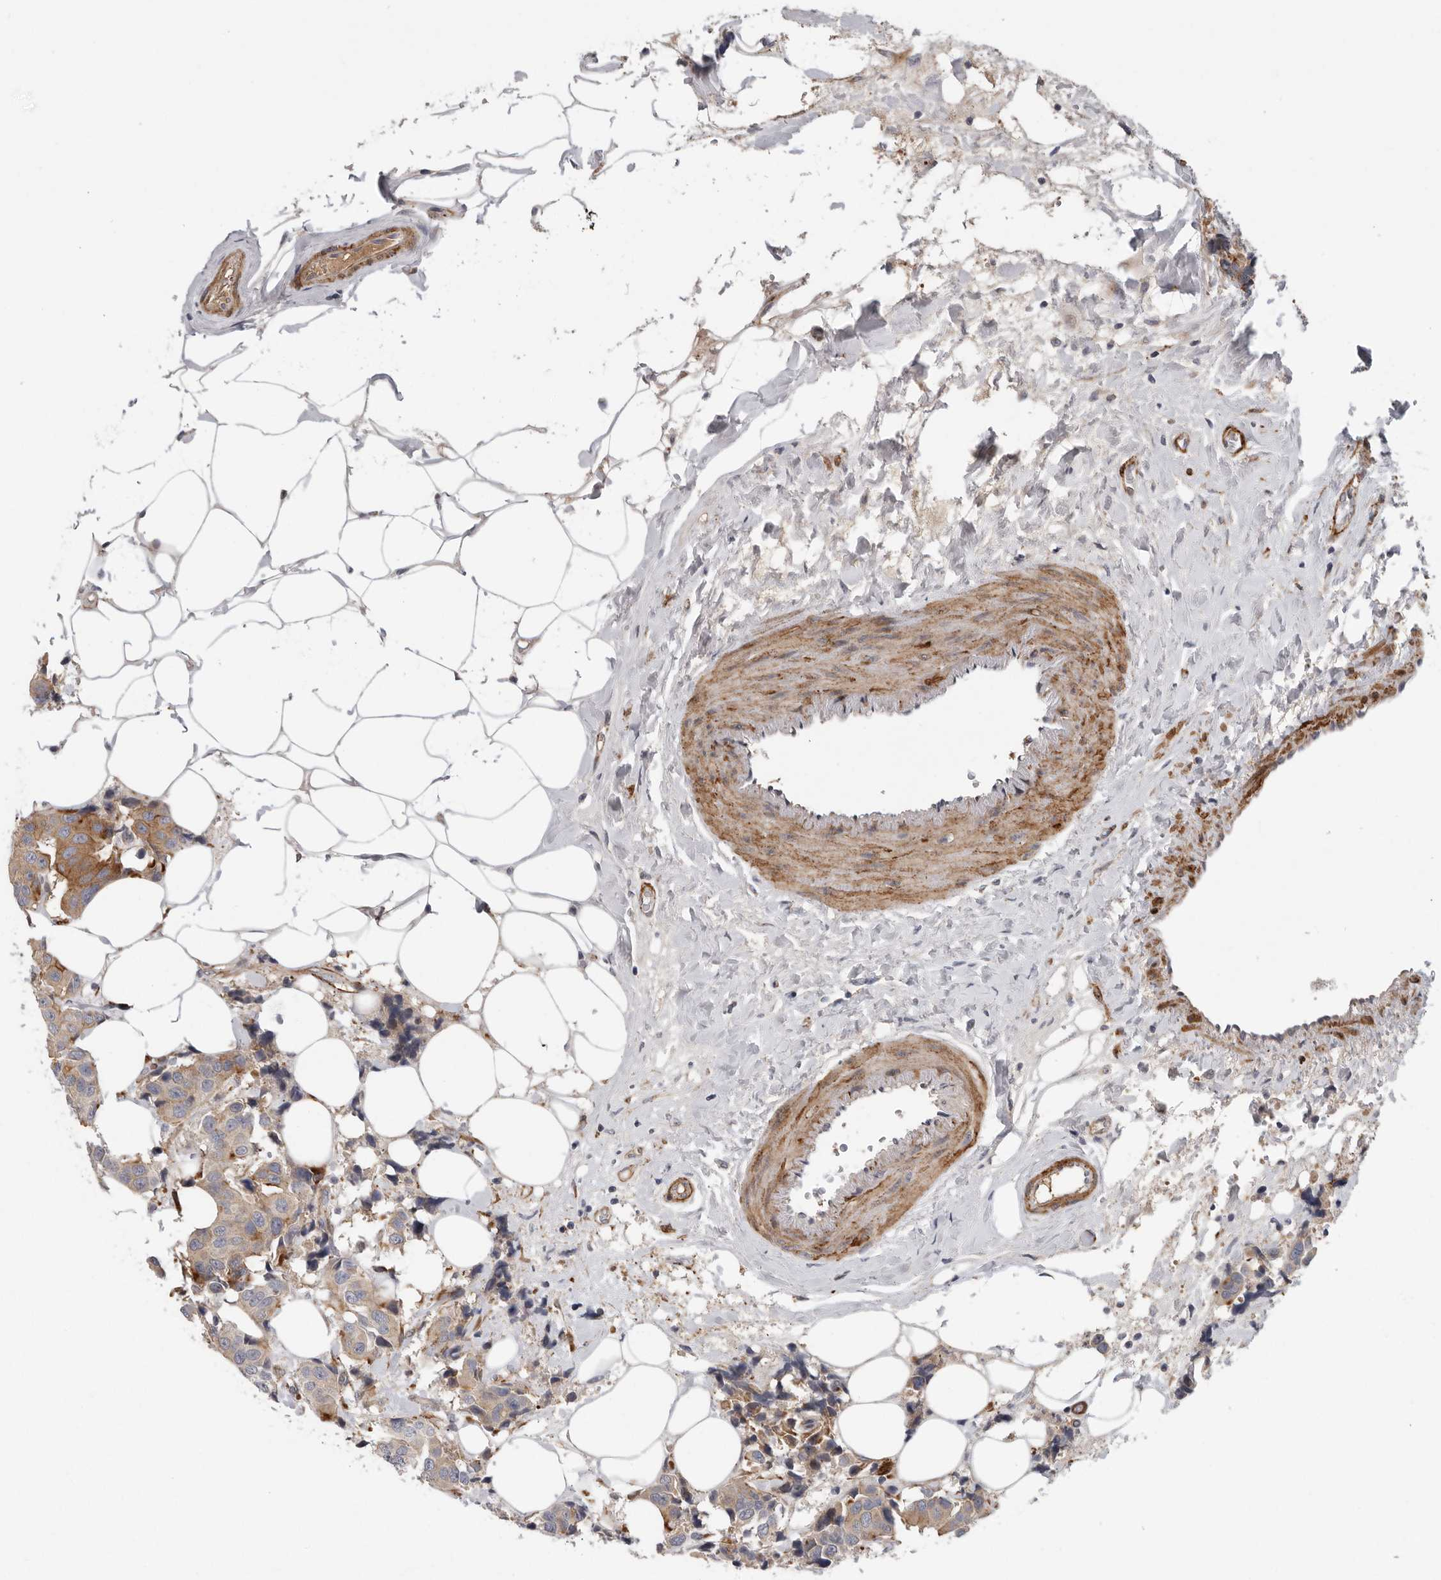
{"staining": {"intensity": "moderate", "quantity": ">75%", "location": "cytoplasmic/membranous"}, "tissue": "breast cancer", "cell_type": "Tumor cells", "image_type": "cancer", "snomed": [{"axis": "morphology", "description": "Normal tissue, NOS"}, {"axis": "morphology", "description": "Duct carcinoma"}, {"axis": "topography", "description": "Breast"}], "caption": "A brown stain shows moderate cytoplasmic/membranous staining of a protein in human breast cancer (invasive ductal carcinoma) tumor cells.", "gene": "ATXN3L", "patient": {"sex": "female", "age": 39}}